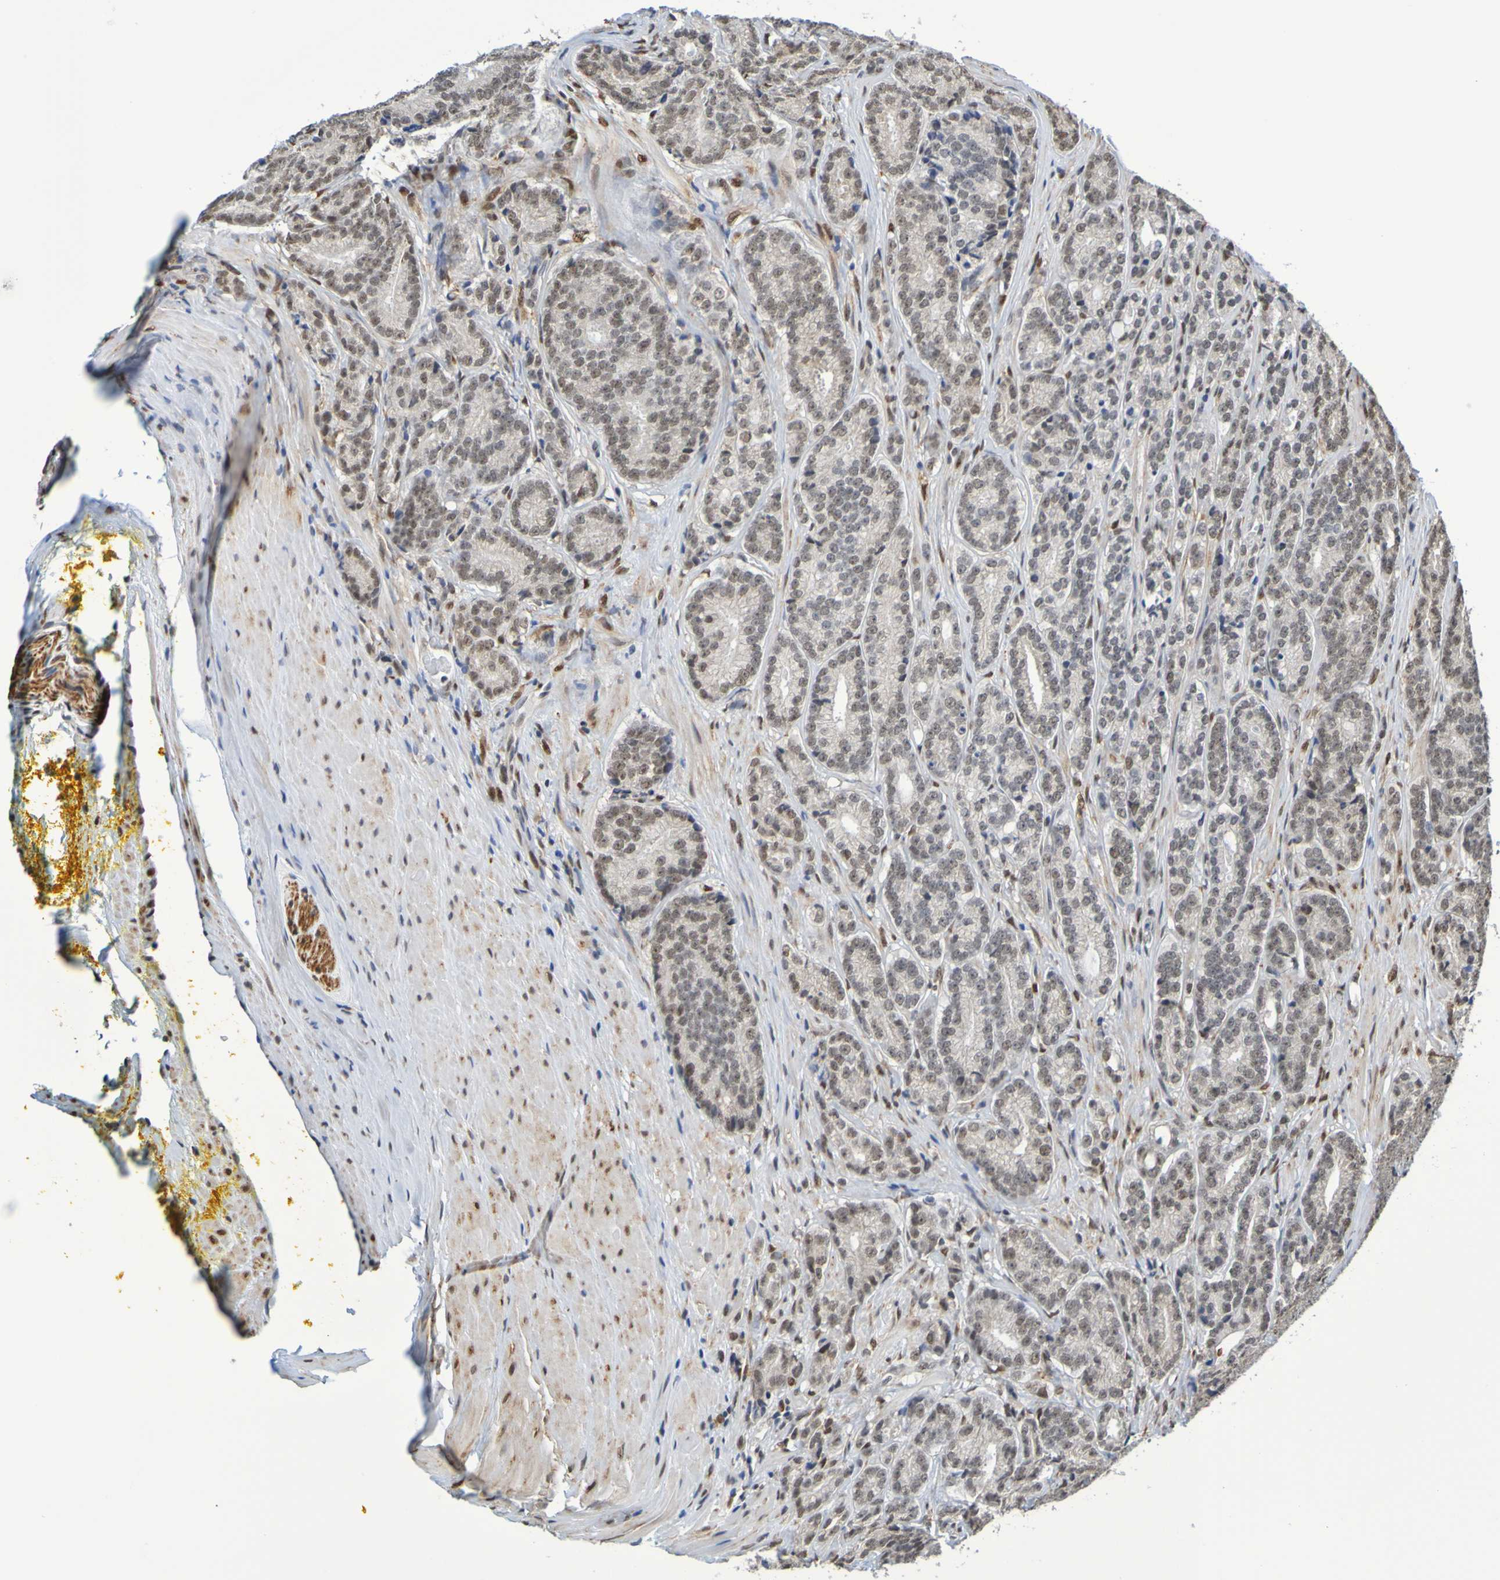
{"staining": {"intensity": "weak", "quantity": ">75%", "location": "nuclear"}, "tissue": "prostate cancer", "cell_type": "Tumor cells", "image_type": "cancer", "snomed": [{"axis": "morphology", "description": "Adenocarcinoma, High grade"}, {"axis": "topography", "description": "Prostate"}], "caption": "A brown stain labels weak nuclear expression of a protein in human prostate cancer (adenocarcinoma (high-grade)) tumor cells.", "gene": "HDAC2", "patient": {"sex": "male", "age": 61}}